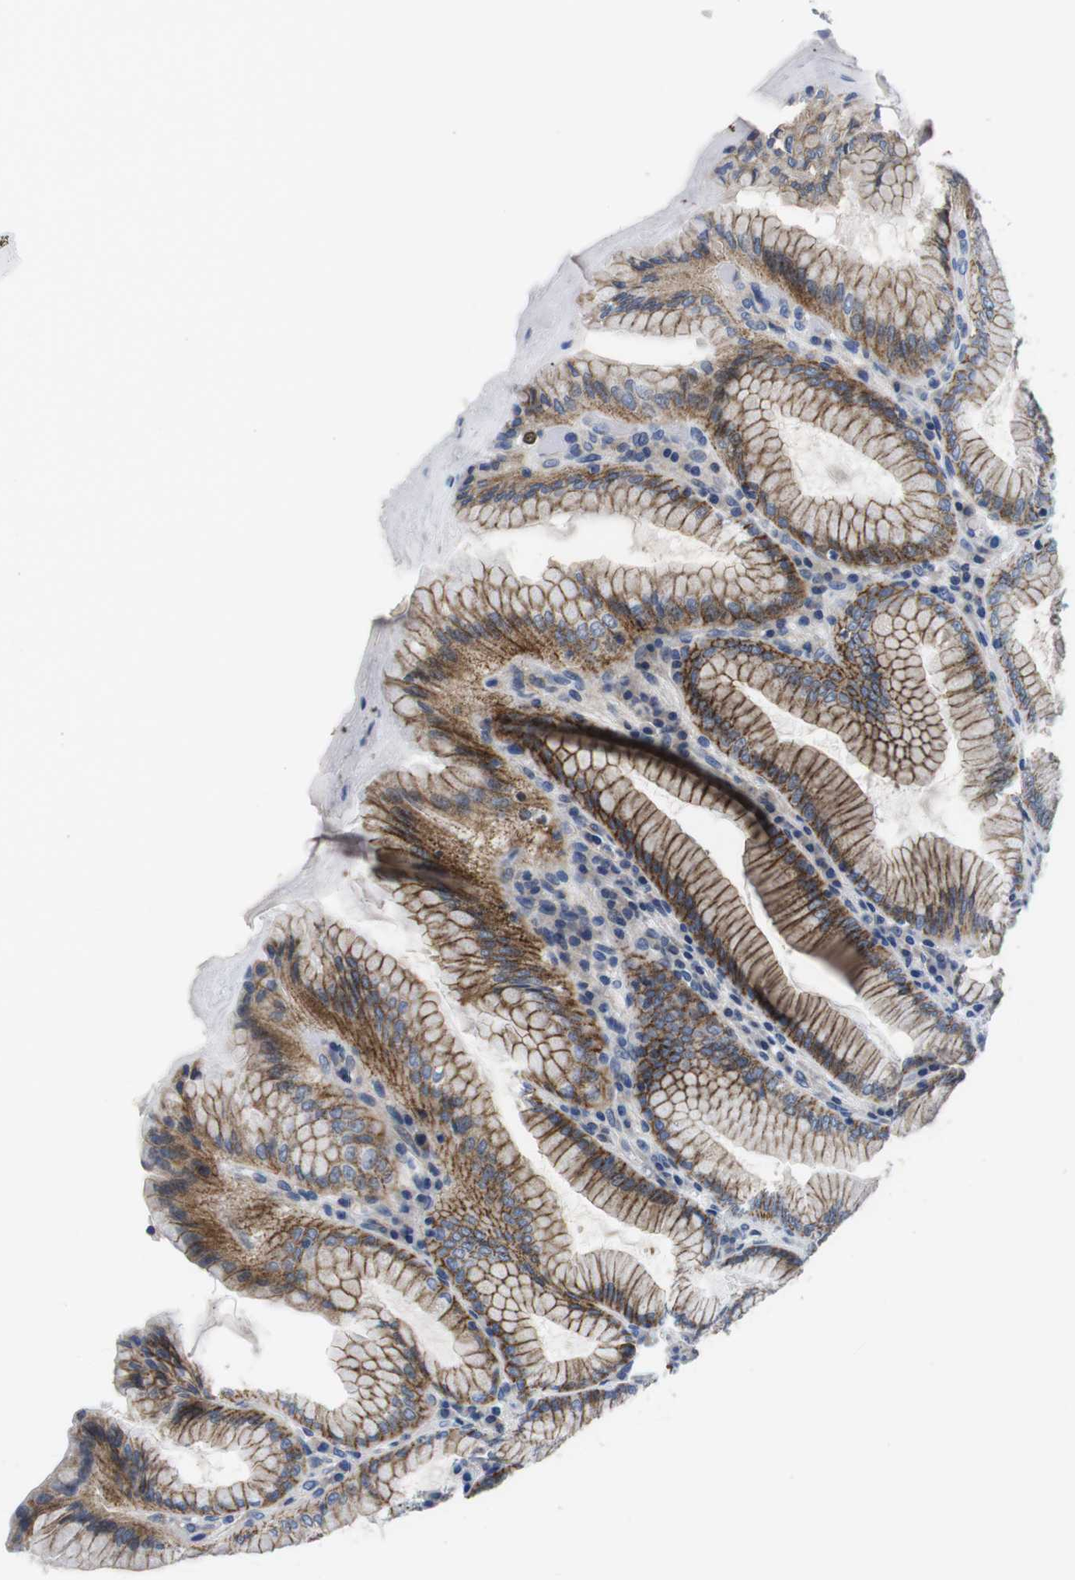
{"staining": {"intensity": "strong", "quantity": "25%-75%", "location": "cytoplasmic/membranous"}, "tissue": "stomach", "cell_type": "Glandular cells", "image_type": "normal", "snomed": [{"axis": "morphology", "description": "Normal tissue, NOS"}, {"axis": "topography", "description": "Stomach, lower"}], "caption": "A brown stain highlights strong cytoplasmic/membranous positivity of a protein in glandular cells of normal human stomach. Using DAB (3,3'-diaminobenzidine) (brown) and hematoxylin (blue) stains, captured at high magnification using brightfield microscopy.", "gene": "SCRIB", "patient": {"sex": "female", "age": 76}}